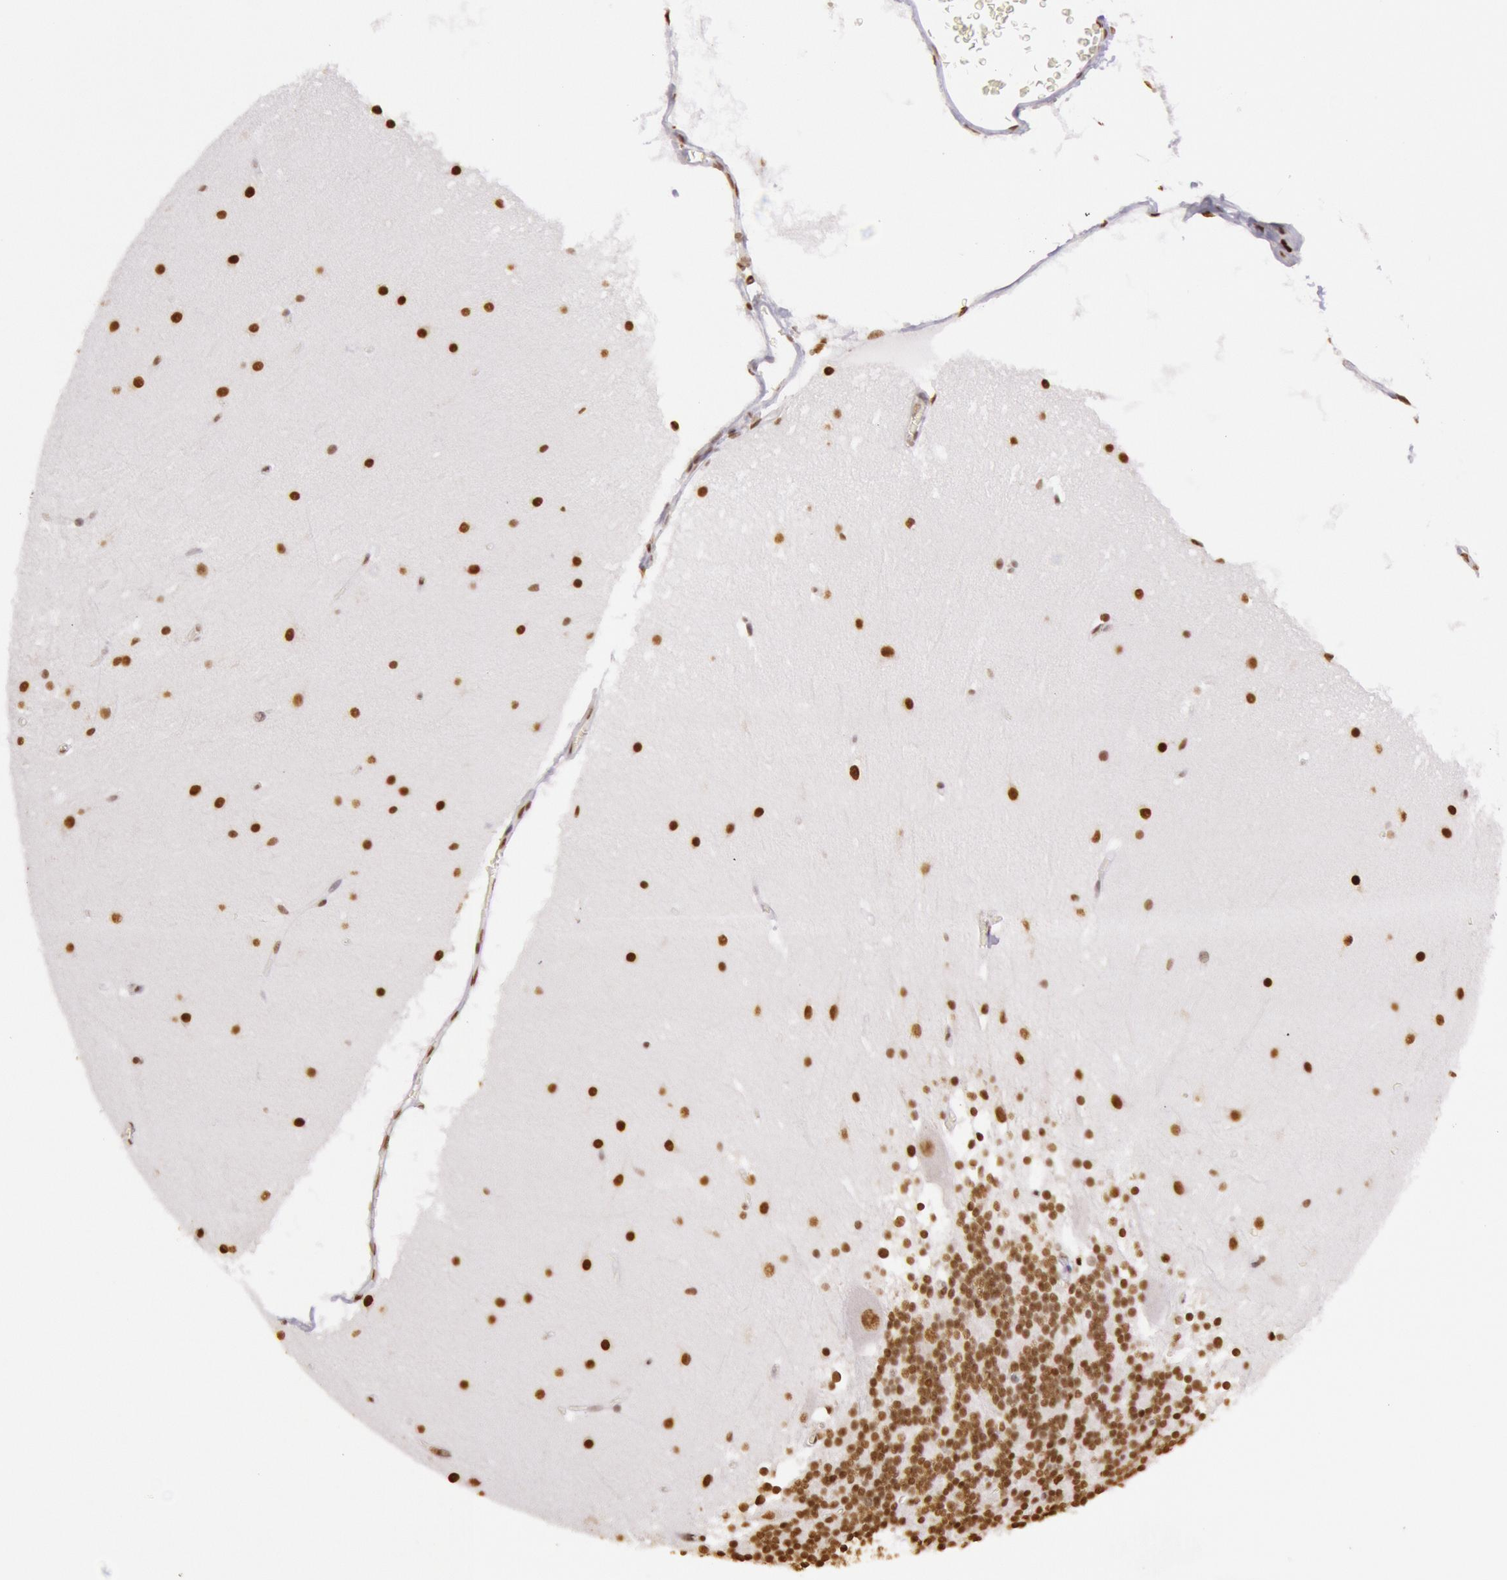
{"staining": {"intensity": "strong", "quantity": ">75%", "location": "nuclear"}, "tissue": "cerebellum", "cell_type": "Cells in granular layer", "image_type": "normal", "snomed": [{"axis": "morphology", "description": "Normal tissue, NOS"}, {"axis": "topography", "description": "Cerebellum"}], "caption": "Immunohistochemical staining of unremarkable cerebellum exhibits >75% levels of strong nuclear protein expression in about >75% of cells in granular layer.", "gene": "HNRNPH1", "patient": {"sex": "female", "age": 19}}